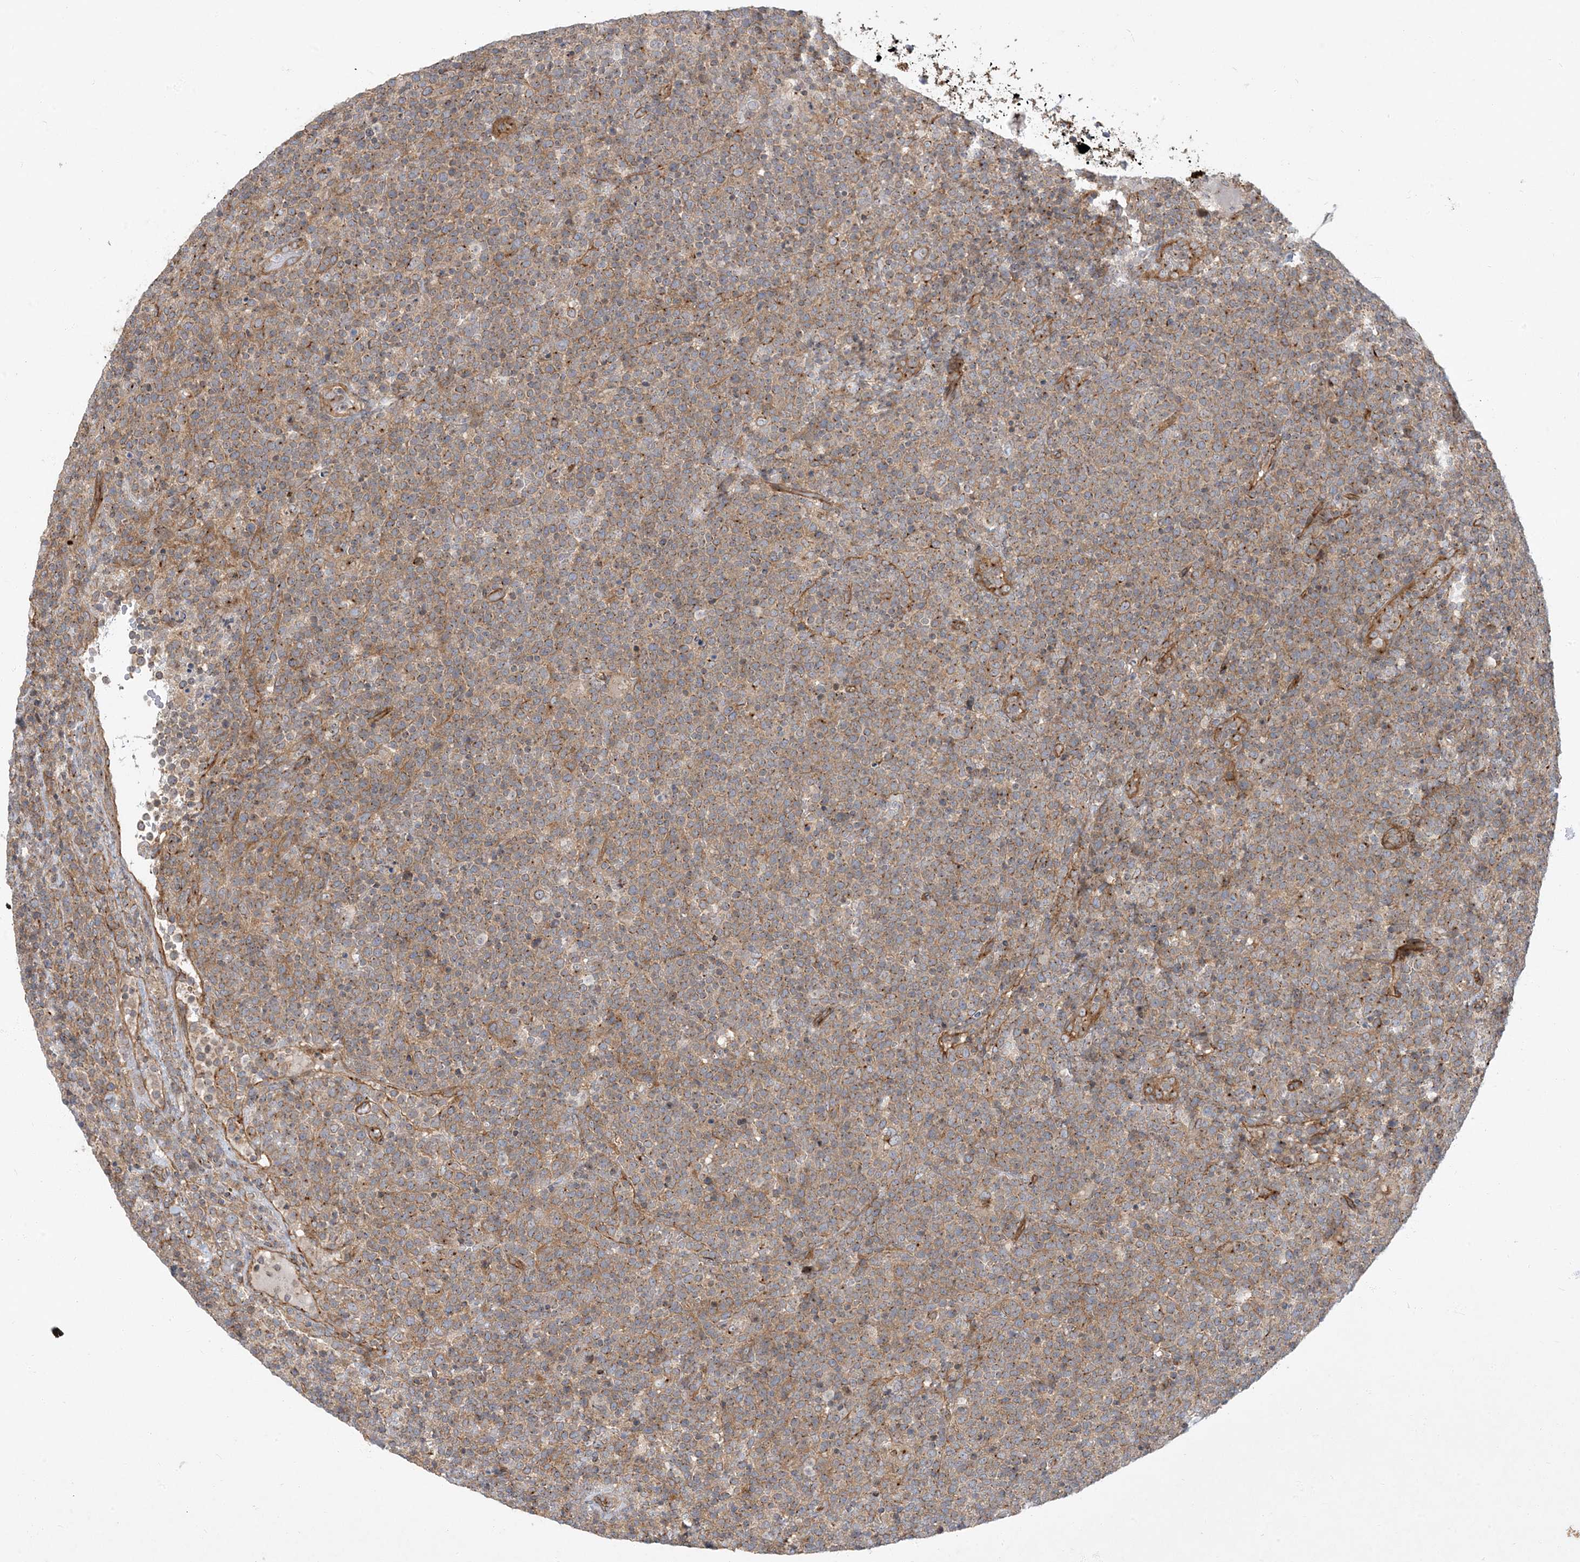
{"staining": {"intensity": "moderate", "quantity": ">75%", "location": "cytoplasmic/membranous"}, "tissue": "lymphoma", "cell_type": "Tumor cells", "image_type": "cancer", "snomed": [{"axis": "morphology", "description": "Malignant lymphoma, non-Hodgkin's type, High grade"}, {"axis": "topography", "description": "Lymph node"}], "caption": "Immunohistochemical staining of human lymphoma demonstrates medium levels of moderate cytoplasmic/membranous protein expression in approximately >75% of tumor cells.", "gene": "ATP23", "patient": {"sex": "male", "age": 61}}